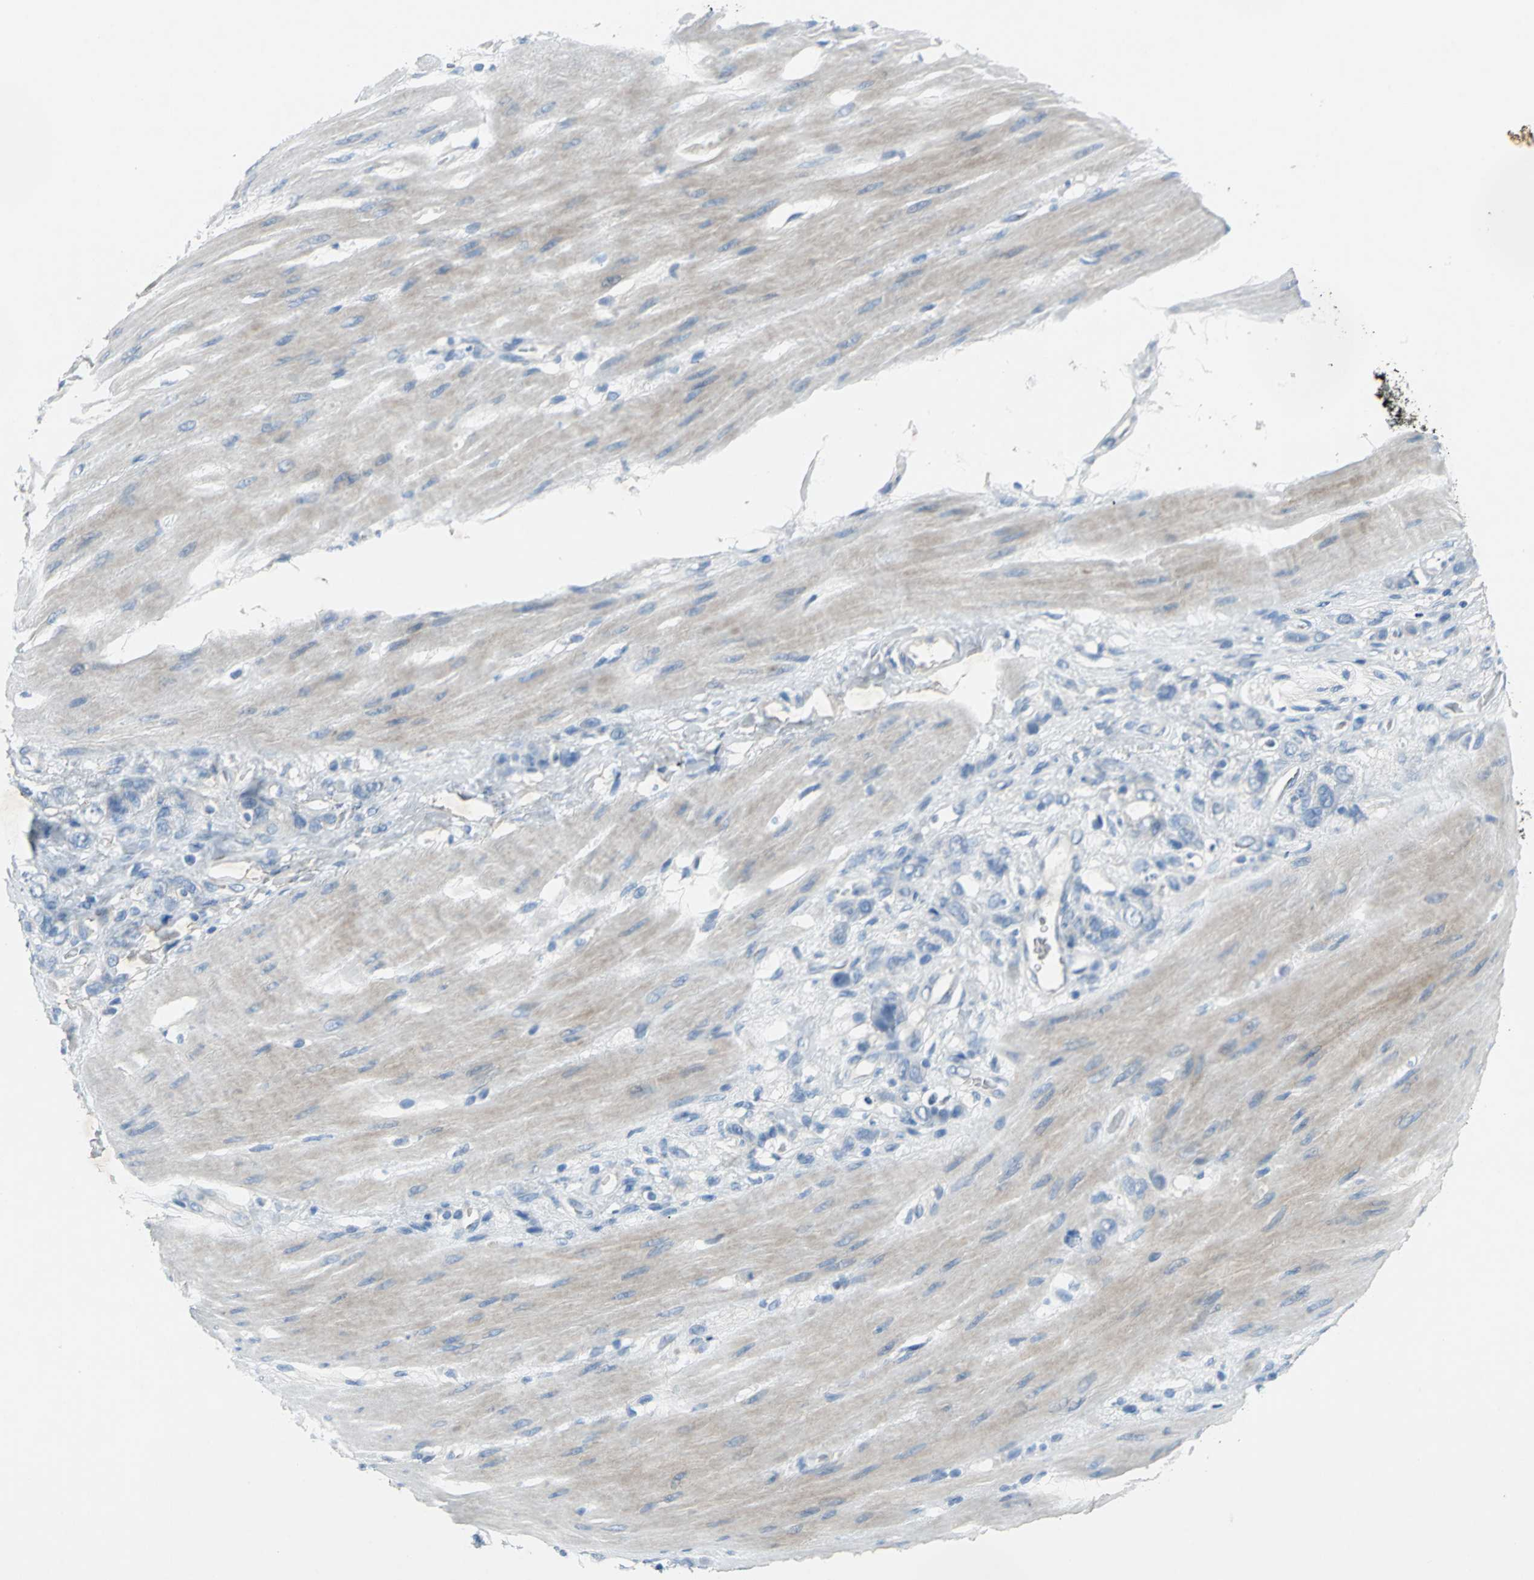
{"staining": {"intensity": "negative", "quantity": "none", "location": "none"}, "tissue": "stomach cancer", "cell_type": "Tumor cells", "image_type": "cancer", "snomed": [{"axis": "morphology", "description": "Adenocarcinoma, NOS"}, {"axis": "topography", "description": "Stomach"}], "caption": "IHC of stomach cancer (adenocarcinoma) reveals no positivity in tumor cells.", "gene": "PTGDS", "patient": {"sex": "male", "age": 82}}